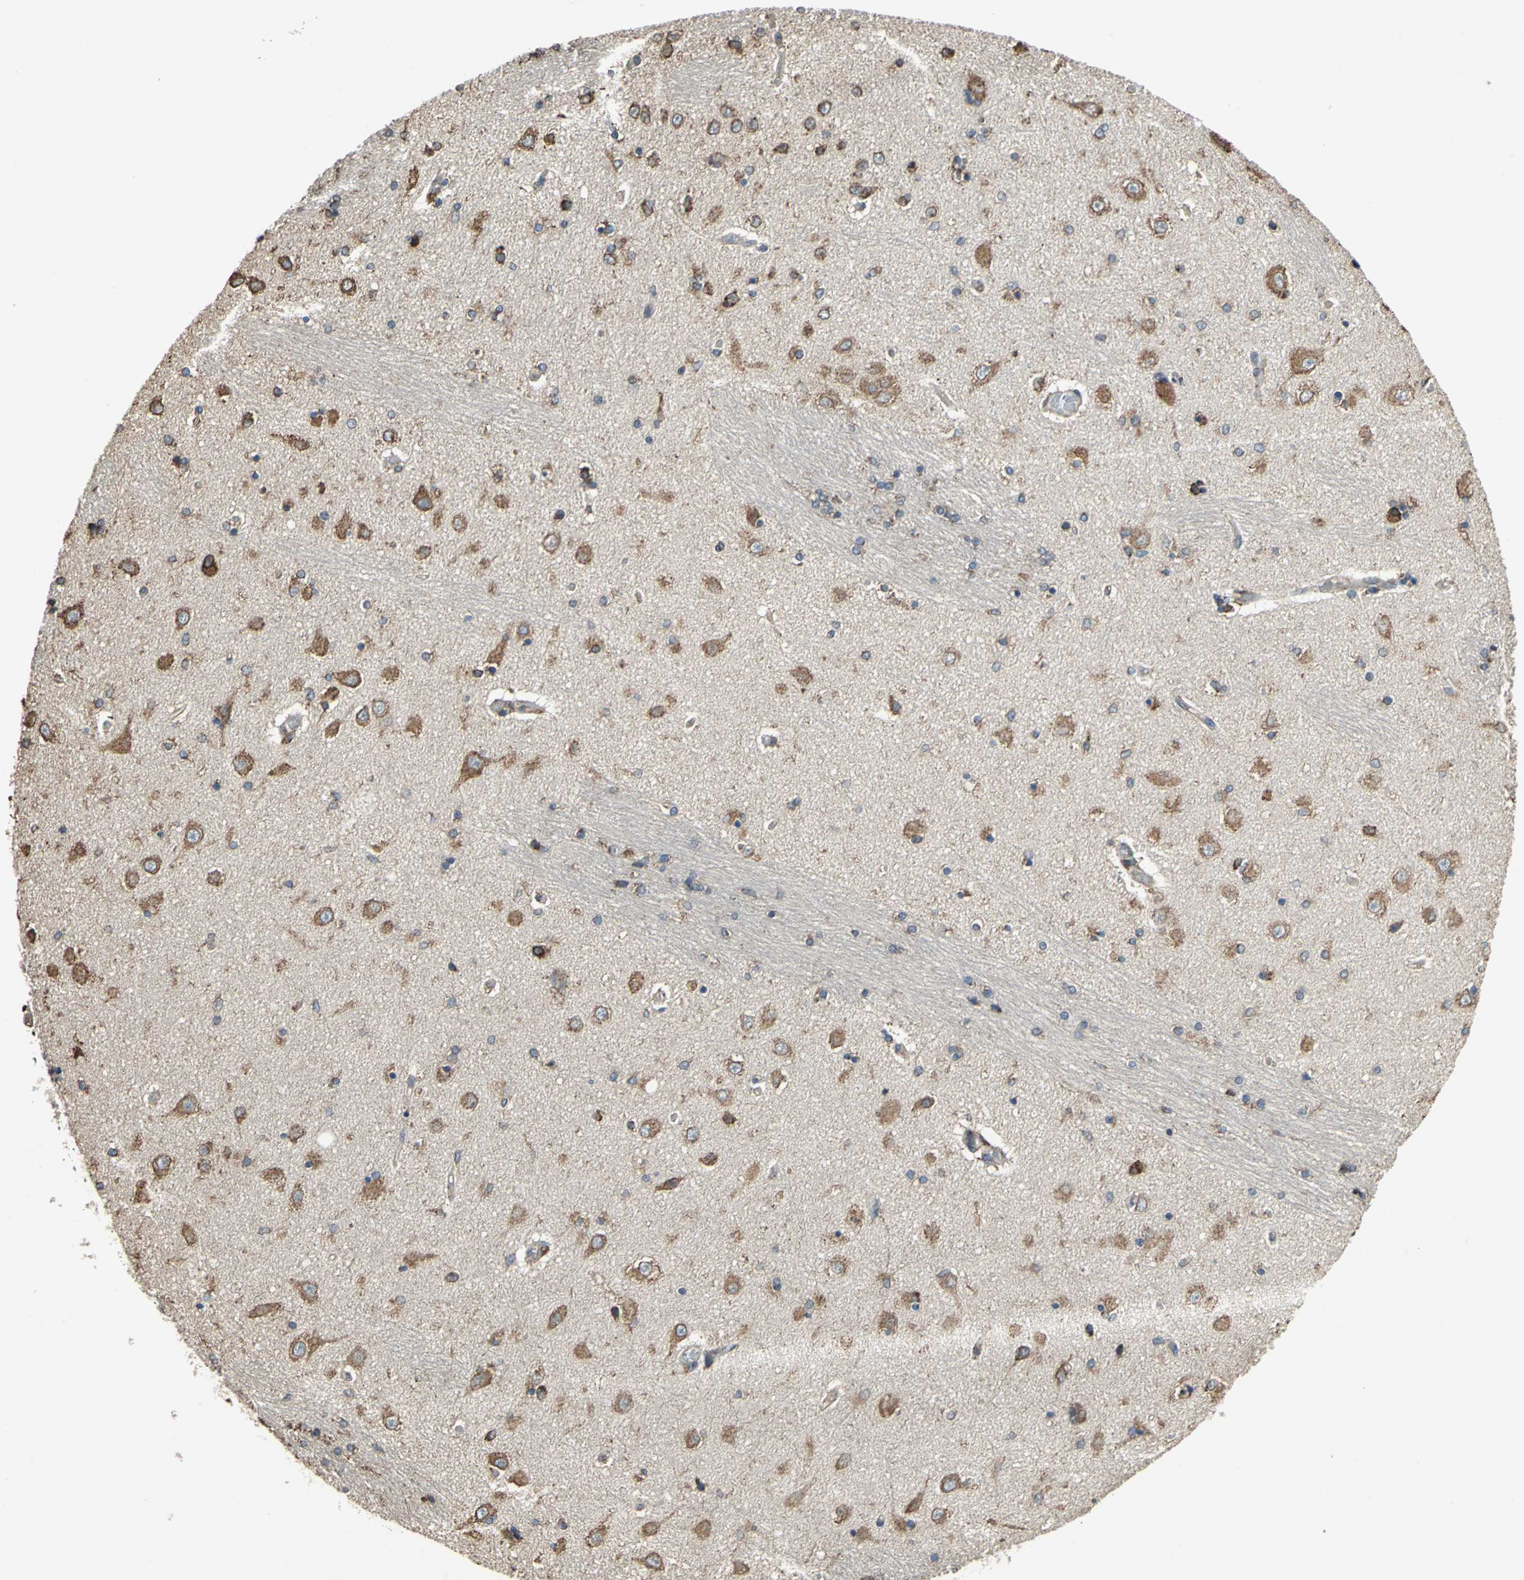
{"staining": {"intensity": "strong", "quantity": ">75%", "location": "cytoplasmic/membranous"}, "tissue": "hippocampus", "cell_type": "Glial cells", "image_type": "normal", "snomed": [{"axis": "morphology", "description": "Normal tissue, NOS"}, {"axis": "topography", "description": "Hippocampus"}], "caption": "Protein staining displays strong cytoplasmic/membranous expression in approximately >75% of glial cells in benign hippocampus. The staining was performed using DAB, with brown indicating positive protein expression. Nuclei are stained blue with hematoxylin.", "gene": "GPANK1", "patient": {"sex": "female", "age": 54}}